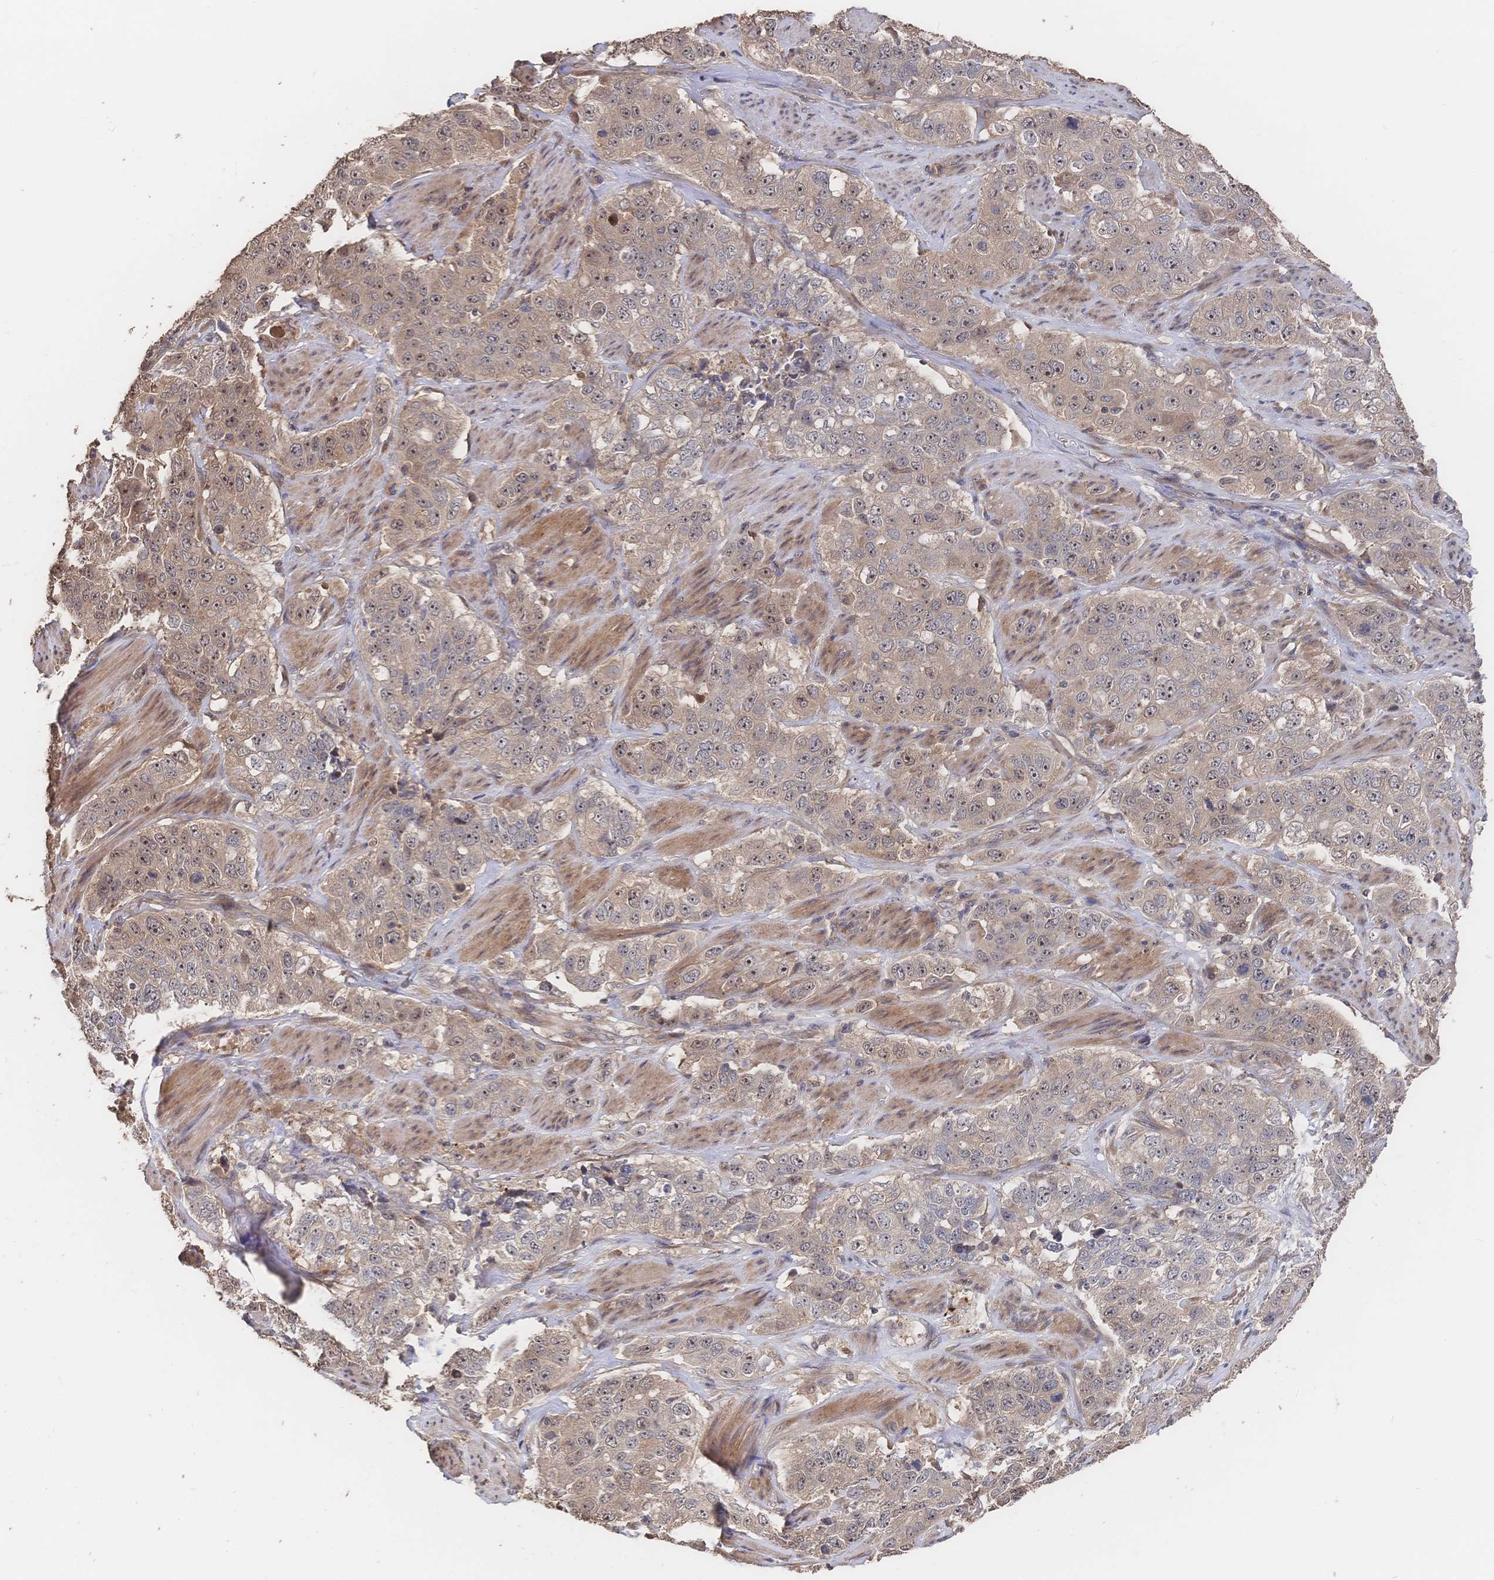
{"staining": {"intensity": "moderate", "quantity": ">75%", "location": "cytoplasmic/membranous,nuclear"}, "tissue": "stomach cancer", "cell_type": "Tumor cells", "image_type": "cancer", "snomed": [{"axis": "morphology", "description": "Adenocarcinoma, NOS"}, {"axis": "topography", "description": "Stomach"}], "caption": "This photomicrograph shows stomach adenocarcinoma stained with immunohistochemistry to label a protein in brown. The cytoplasmic/membranous and nuclear of tumor cells show moderate positivity for the protein. Nuclei are counter-stained blue.", "gene": "DNAJA4", "patient": {"sex": "male", "age": 48}}